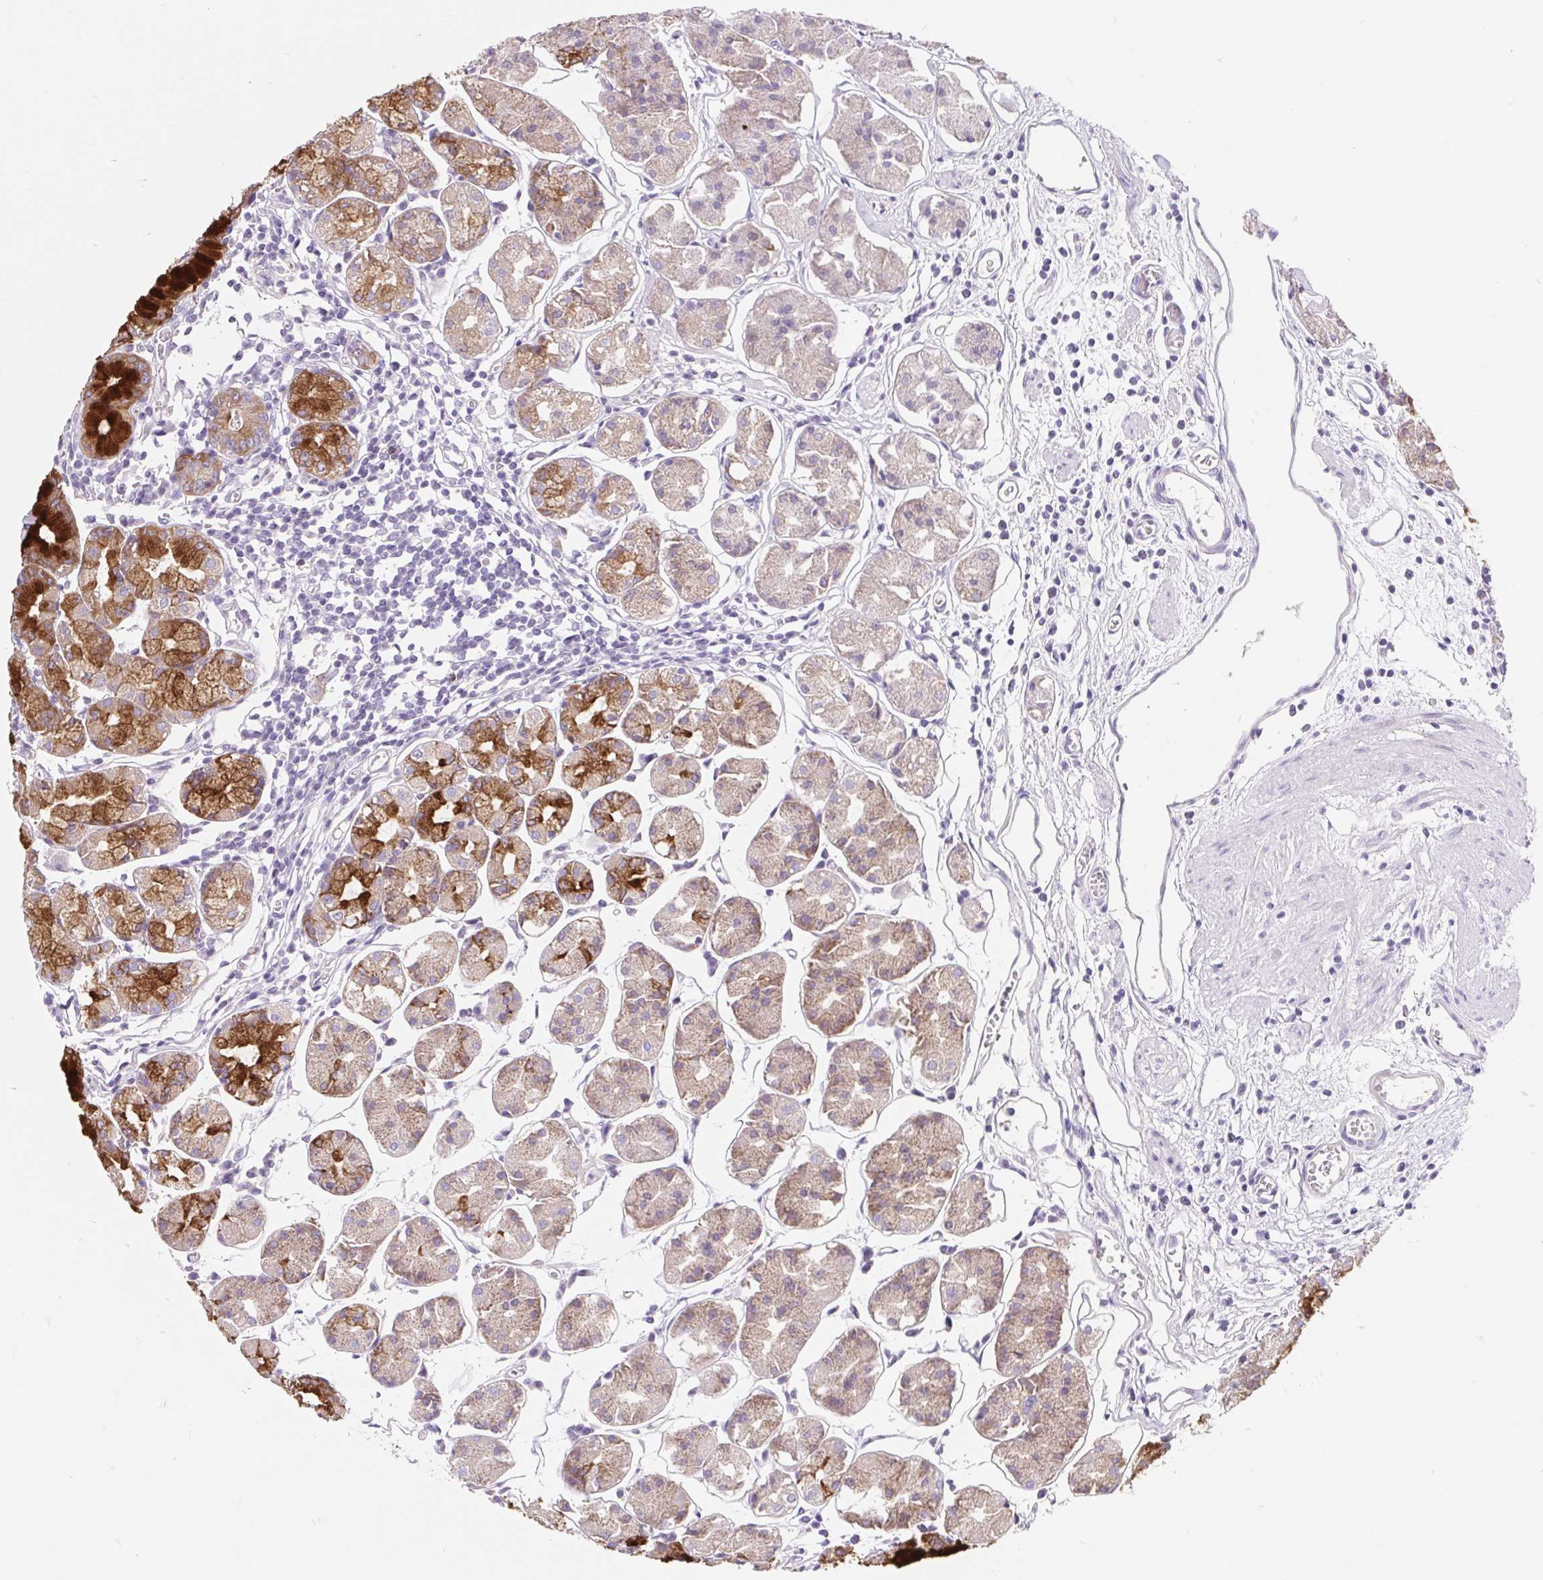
{"staining": {"intensity": "strong", "quantity": "25%-75%", "location": "cytoplasmic/membranous"}, "tissue": "stomach", "cell_type": "Glandular cells", "image_type": "normal", "snomed": [{"axis": "morphology", "description": "Normal tissue, NOS"}, {"axis": "topography", "description": "Stomach"}], "caption": "A photomicrograph of stomach stained for a protein reveals strong cytoplasmic/membranous brown staining in glandular cells. Nuclei are stained in blue.", "gene": "BCAS1", "patient": {"sex": "male", "age": 55}}